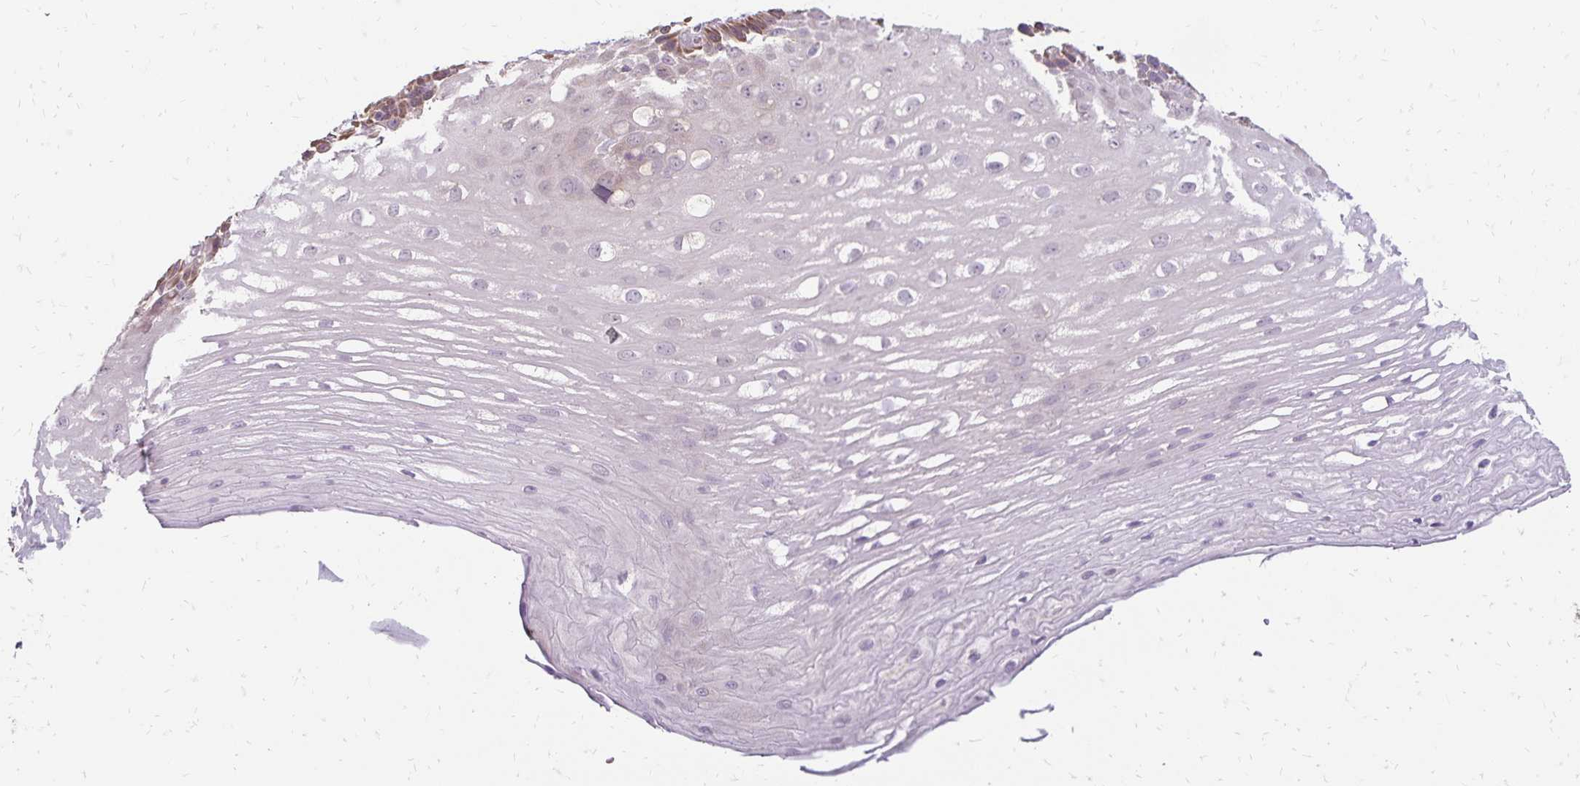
{"staining": {"intensity": "weak", "quantity": "25%-75%", "location": "cytoplasmic/membranous"}, "tissue": "esophagus", "cell_type": "Squamous epithelial cells", "image_type": "normal", "snomed": [{"axis": "morphology", "description": "Normal tissue, NOS"}, {"axis": "topography", "description": "Esophagus"}], "caption": "Squamous epithelial cells show low levels of weak cytoplasmic/membranous positivity in approximately 25%-75% of cells in benign esophagus.", "gene": "EMC10", "patient": {"sex": "male", "age": 62}}